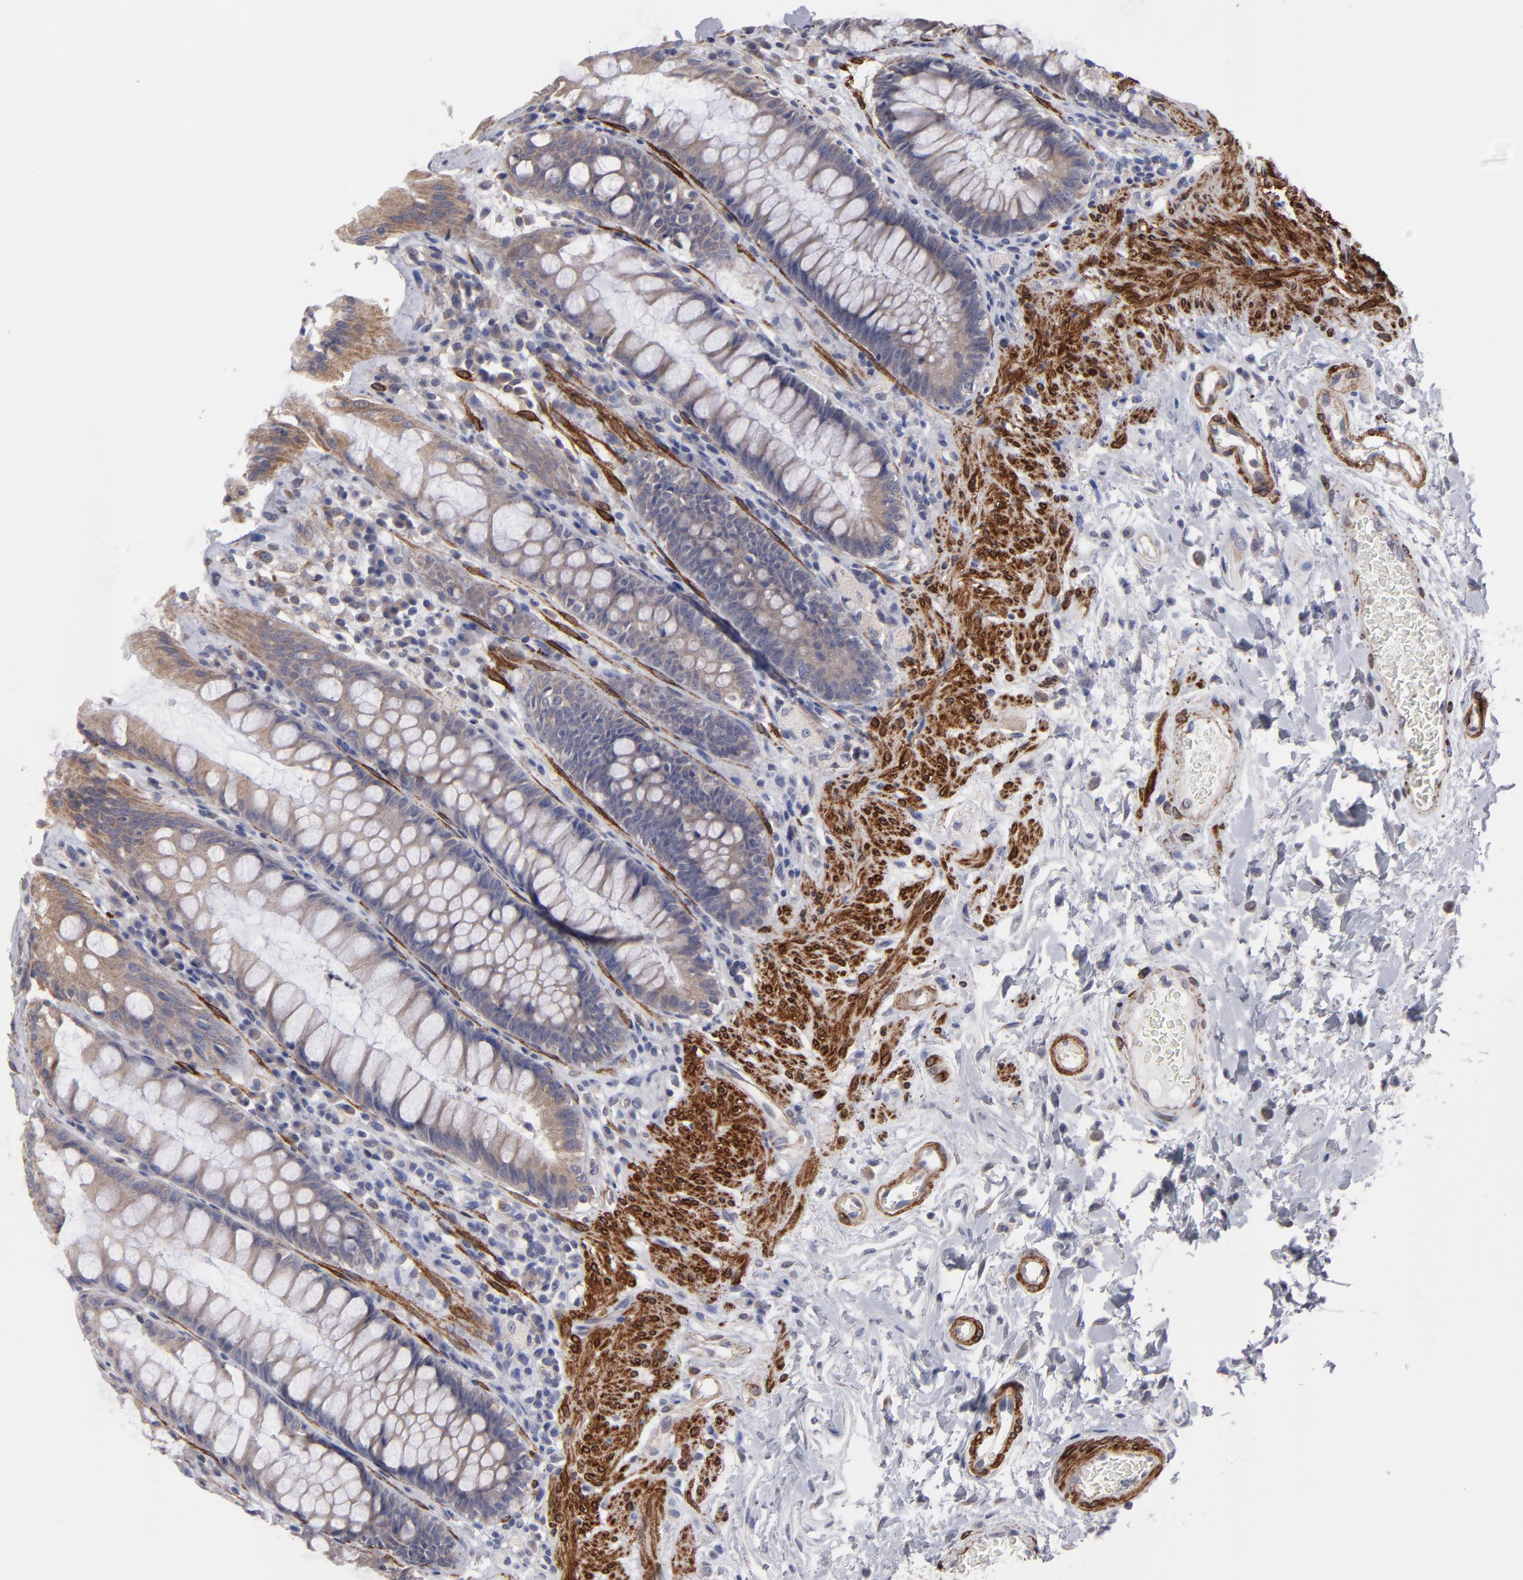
{"staining": {"intensity": "weak", "quantity": ">75%", "location": "cytoplasmic/membranous"}, "tissue": "rectum", "cell_type": "Glandular cells", "image_type": "normal", "snomed": [{"axis": "morphology", "description": "Normal tissue, NOS"}, {"axis": "topography", "description": "Rectum"}], "caption": "The immunohistochemical stain labels weak cytoplasmic/membranous positivity in glandular cells of unremarkable rectum. The staining was performed using DAB to visualize the protein expression in brown, while the nuclei were stained in blue with hematoxylin (Magnification: 20x).", "gene": "SLMAP", "patient": {"sex": "female", "age": 46}}